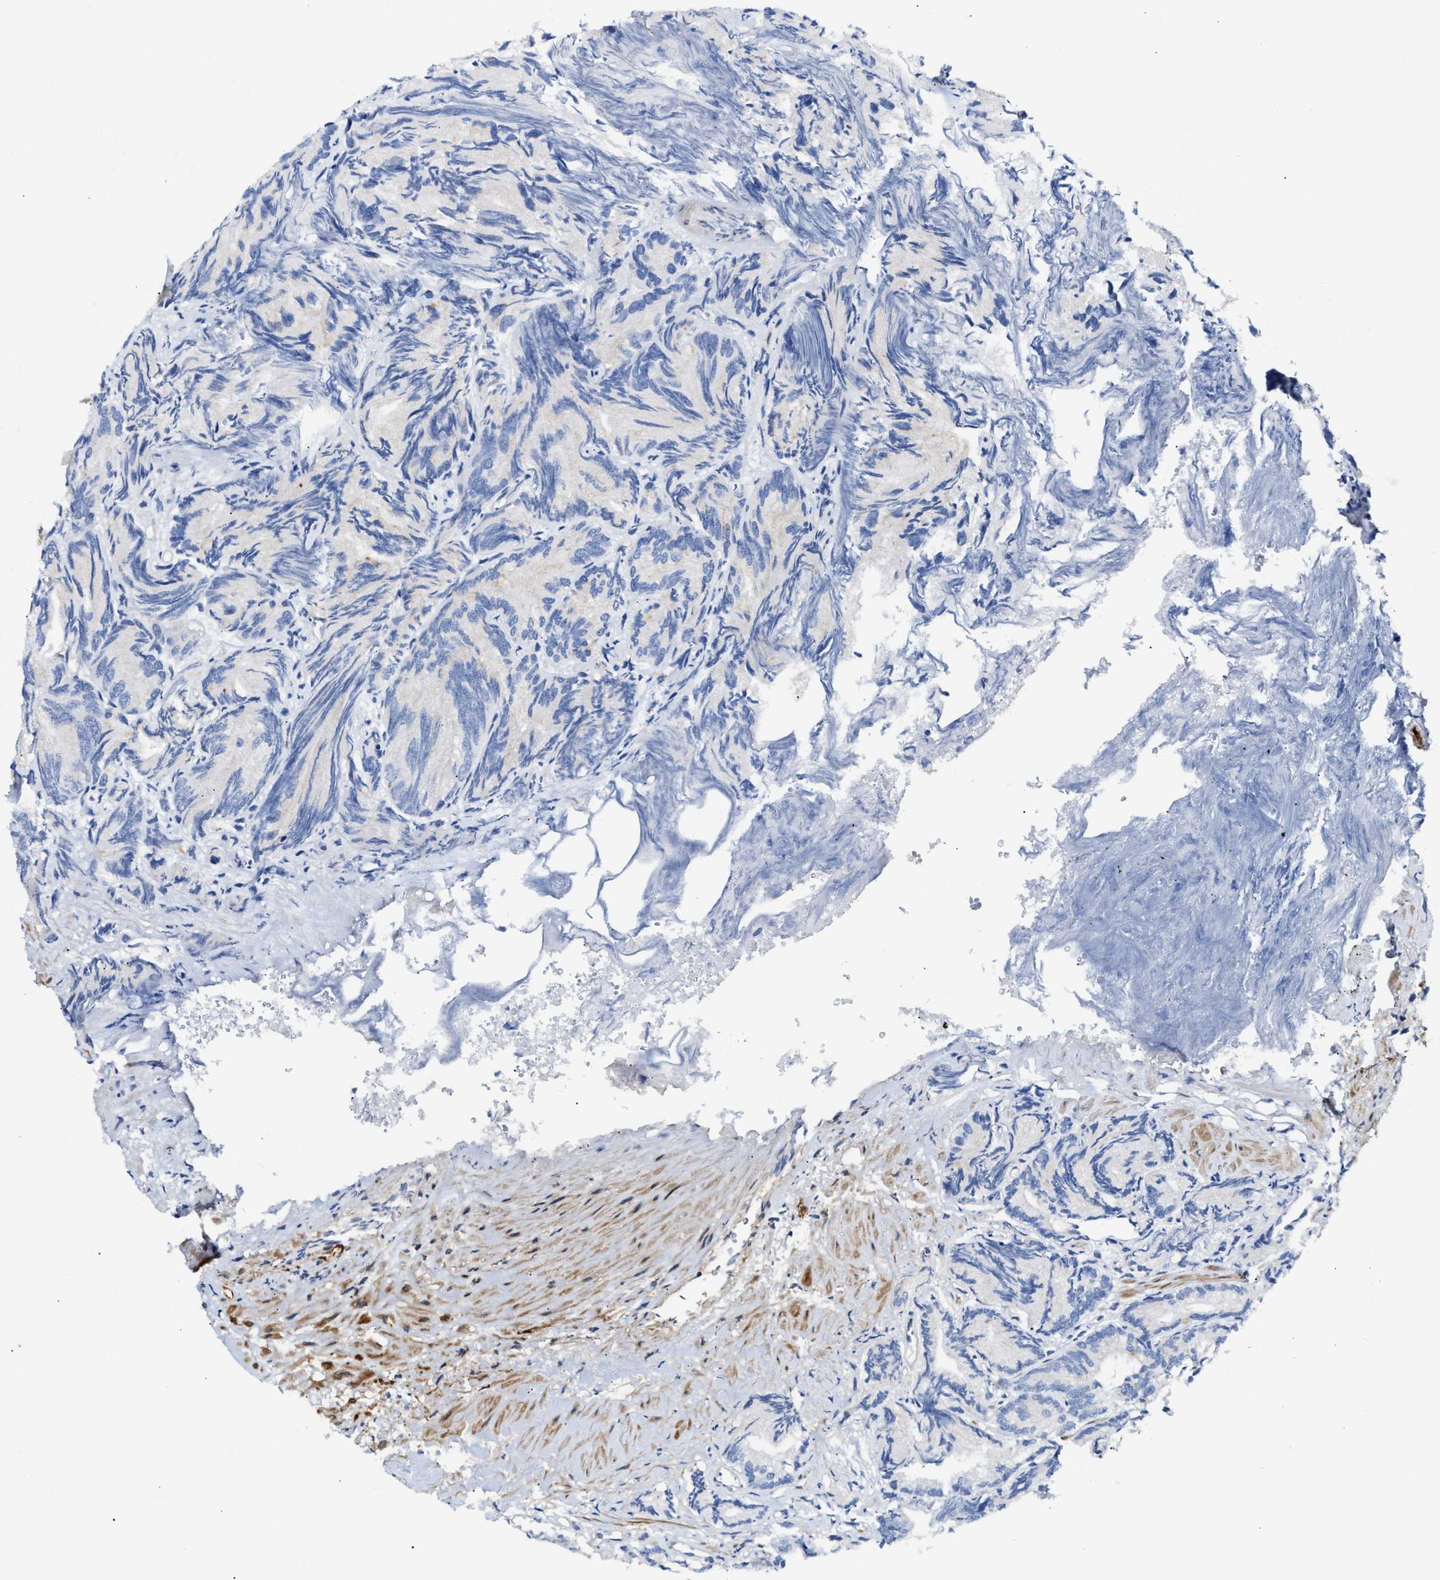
{"staining": {"intensity": "negative", "quantity": "none", "location": "none"}, "tissue": "prostate cancer", "cell_type": "Tumor cells", "image_type": "cancer", "snomed": [{"axis": "morphology", "description": "Adenocarcinoma, Low grade"}, {"axis": "topography", "description": "Prostate"}], "caption": "Tumor cells are negative for protein expression in human prostate adenocarcinoma (low-grade).", "gene": "FHL1", "patient": {"sex": "male", "age": 89}}